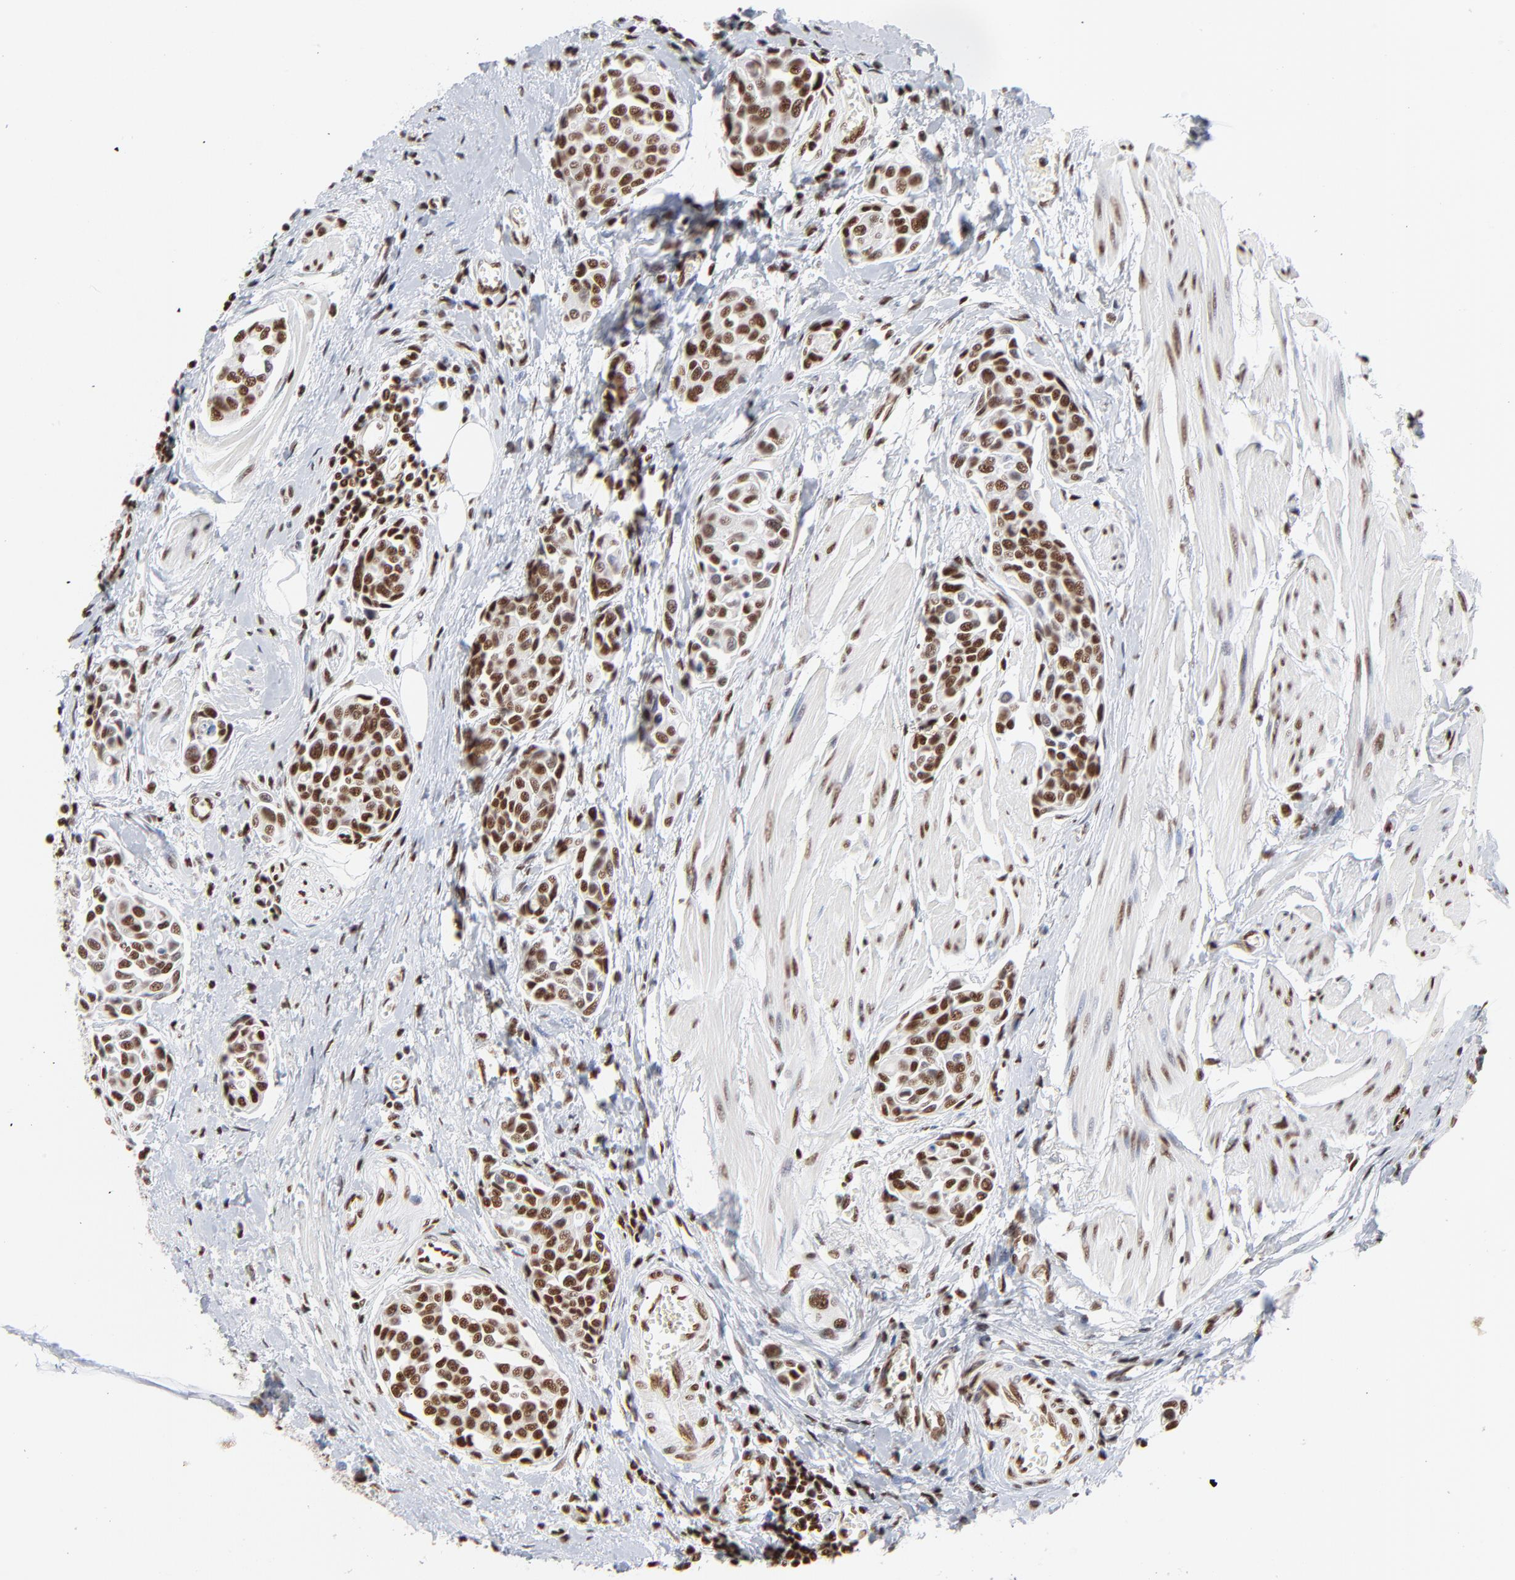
{"staining": {"intensity": "strong", "quantity": ">75%", "location": "nuclear"}, "tissue": "urothelial cancer", "cell_type": "Tumor cells", "image_type": "cancer", "snomed": [{"axis": "morphology", "description": "Urothelial carcinoma, High grade"}, {"axis": "topography", "description": "Urinary bladder"}], "caption": "Urothelial carcinoma (high-grade) tissue reveals strong nuclear positivity in about >75% of tumor cells, visualized by immunohistochemistry.", "gene": "CREB1", "patient": {"sex": "male", "age": 78}}